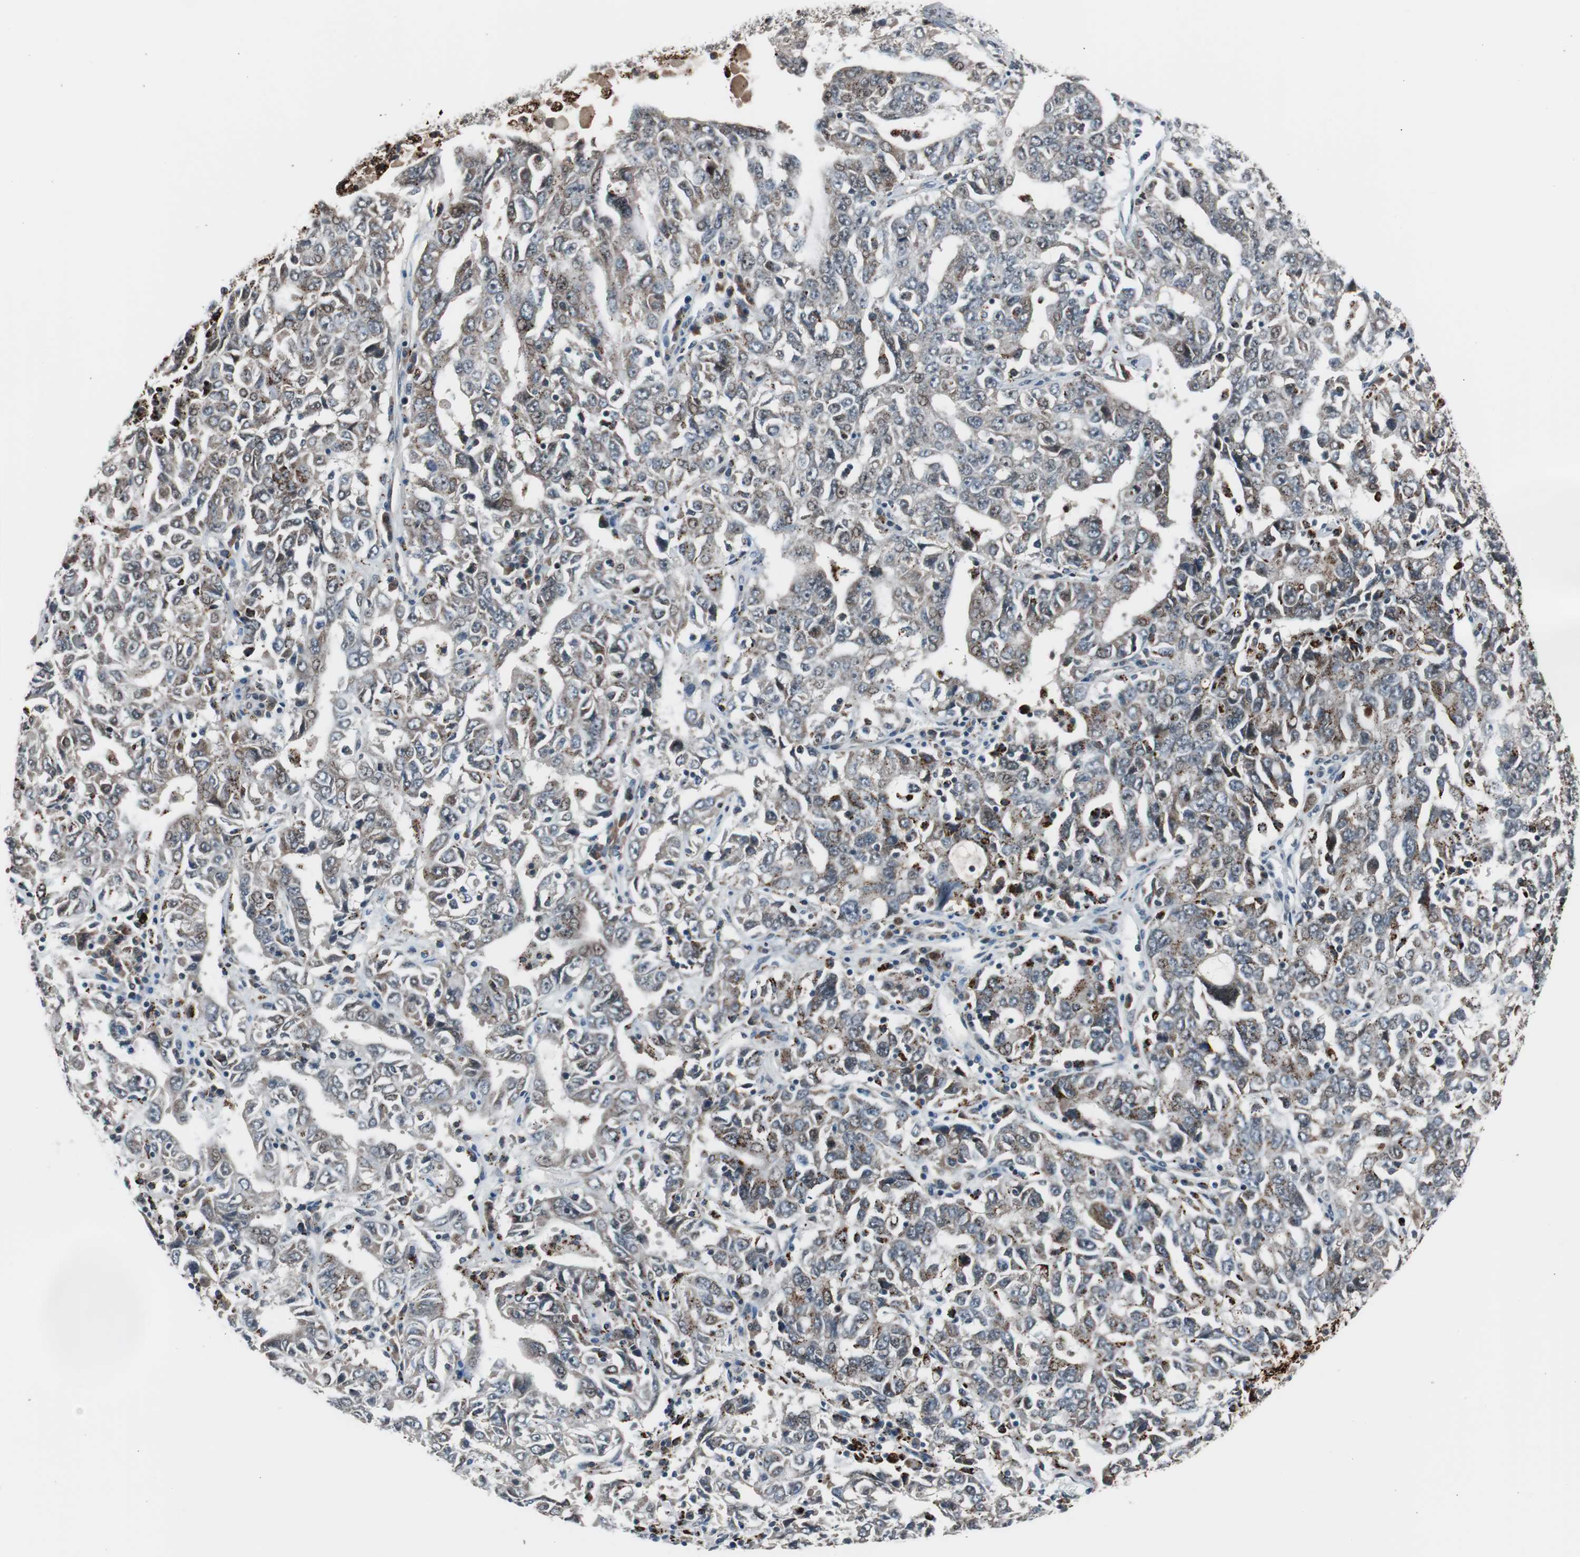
{"staining": {"intensity": "moderate", "quantity": "25%-75%", "location": "cytoplasmic/membranous"}, "tissue": "ovarian cancer", "cell_type": "Tumor cells", "image_type": "cancer", "snomed": [{"axis": "morphology", "description": "Carcinoma, endometroid"}, {"axis": "topography", "description": "Ovary"}], "caption": "An image of ovarian cancer (endometroid carcinoma) stained for a protein shows moderate cytoplasmic/membranous brown staining in tumor cells.", "gene": "BOLA1", "patient": {"sex": "female", "age": 62}}